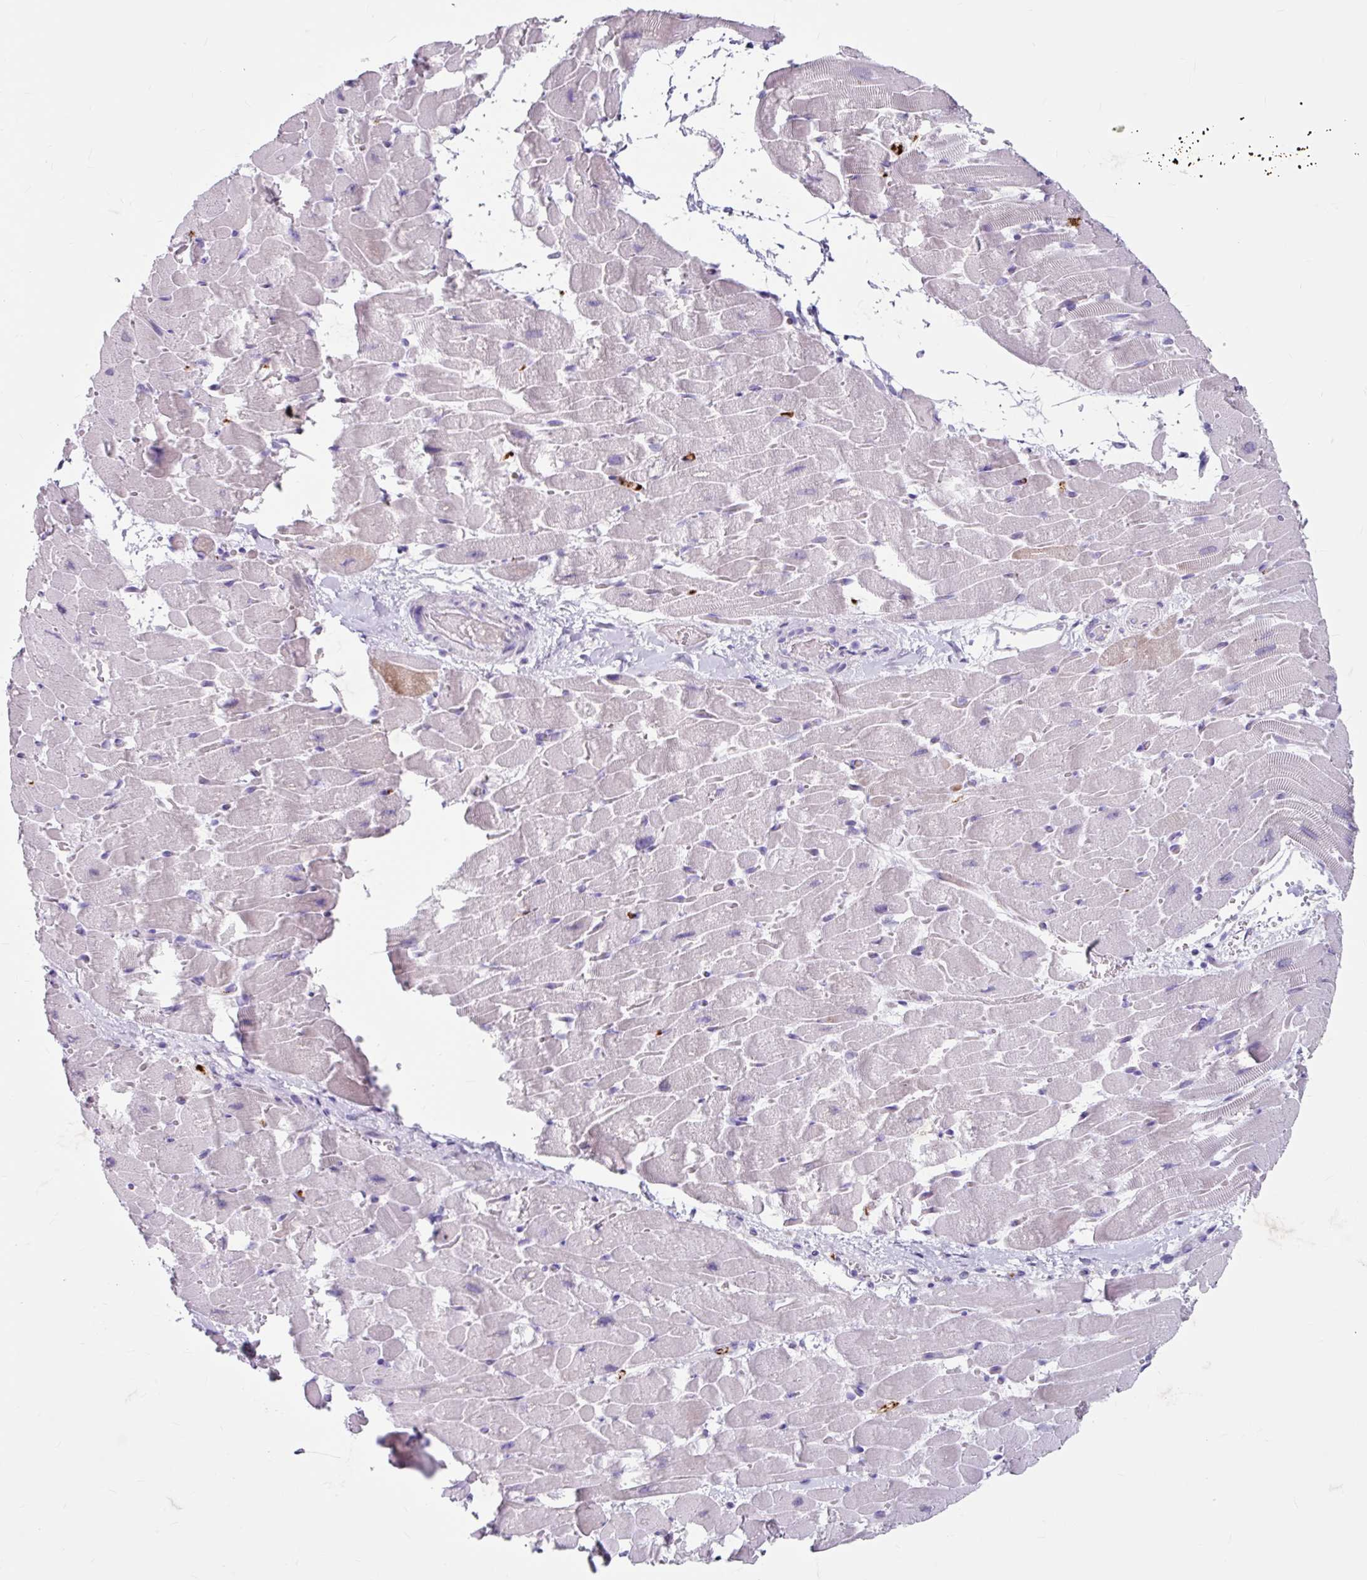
{"staining": {"intensity": "strong", "quantity": "25%-75%", "location": "cytoplasmic/membranous"}, "tissue": "heart muscle", "cell_type": "Cardiomyocytes", "image_type": "normal", "snomed": [{"axis": "morphology", "description": "Normal tissue, NOS"}, {"axis": "topography", "description": "Heart"}], "caption": "Immunohistochemistry (IHC) micrograph of unremarkable heart muscle: human heart muscle stained using IHC reveals high levels of strong protein expression localized specifically in the cytoplasmic/membranous of cardiomyocytes, appearing as a cytoplasmic/membranous brown color.", "gene": "ANKRD1", "patient": {"sex": "male", "age": 37}}